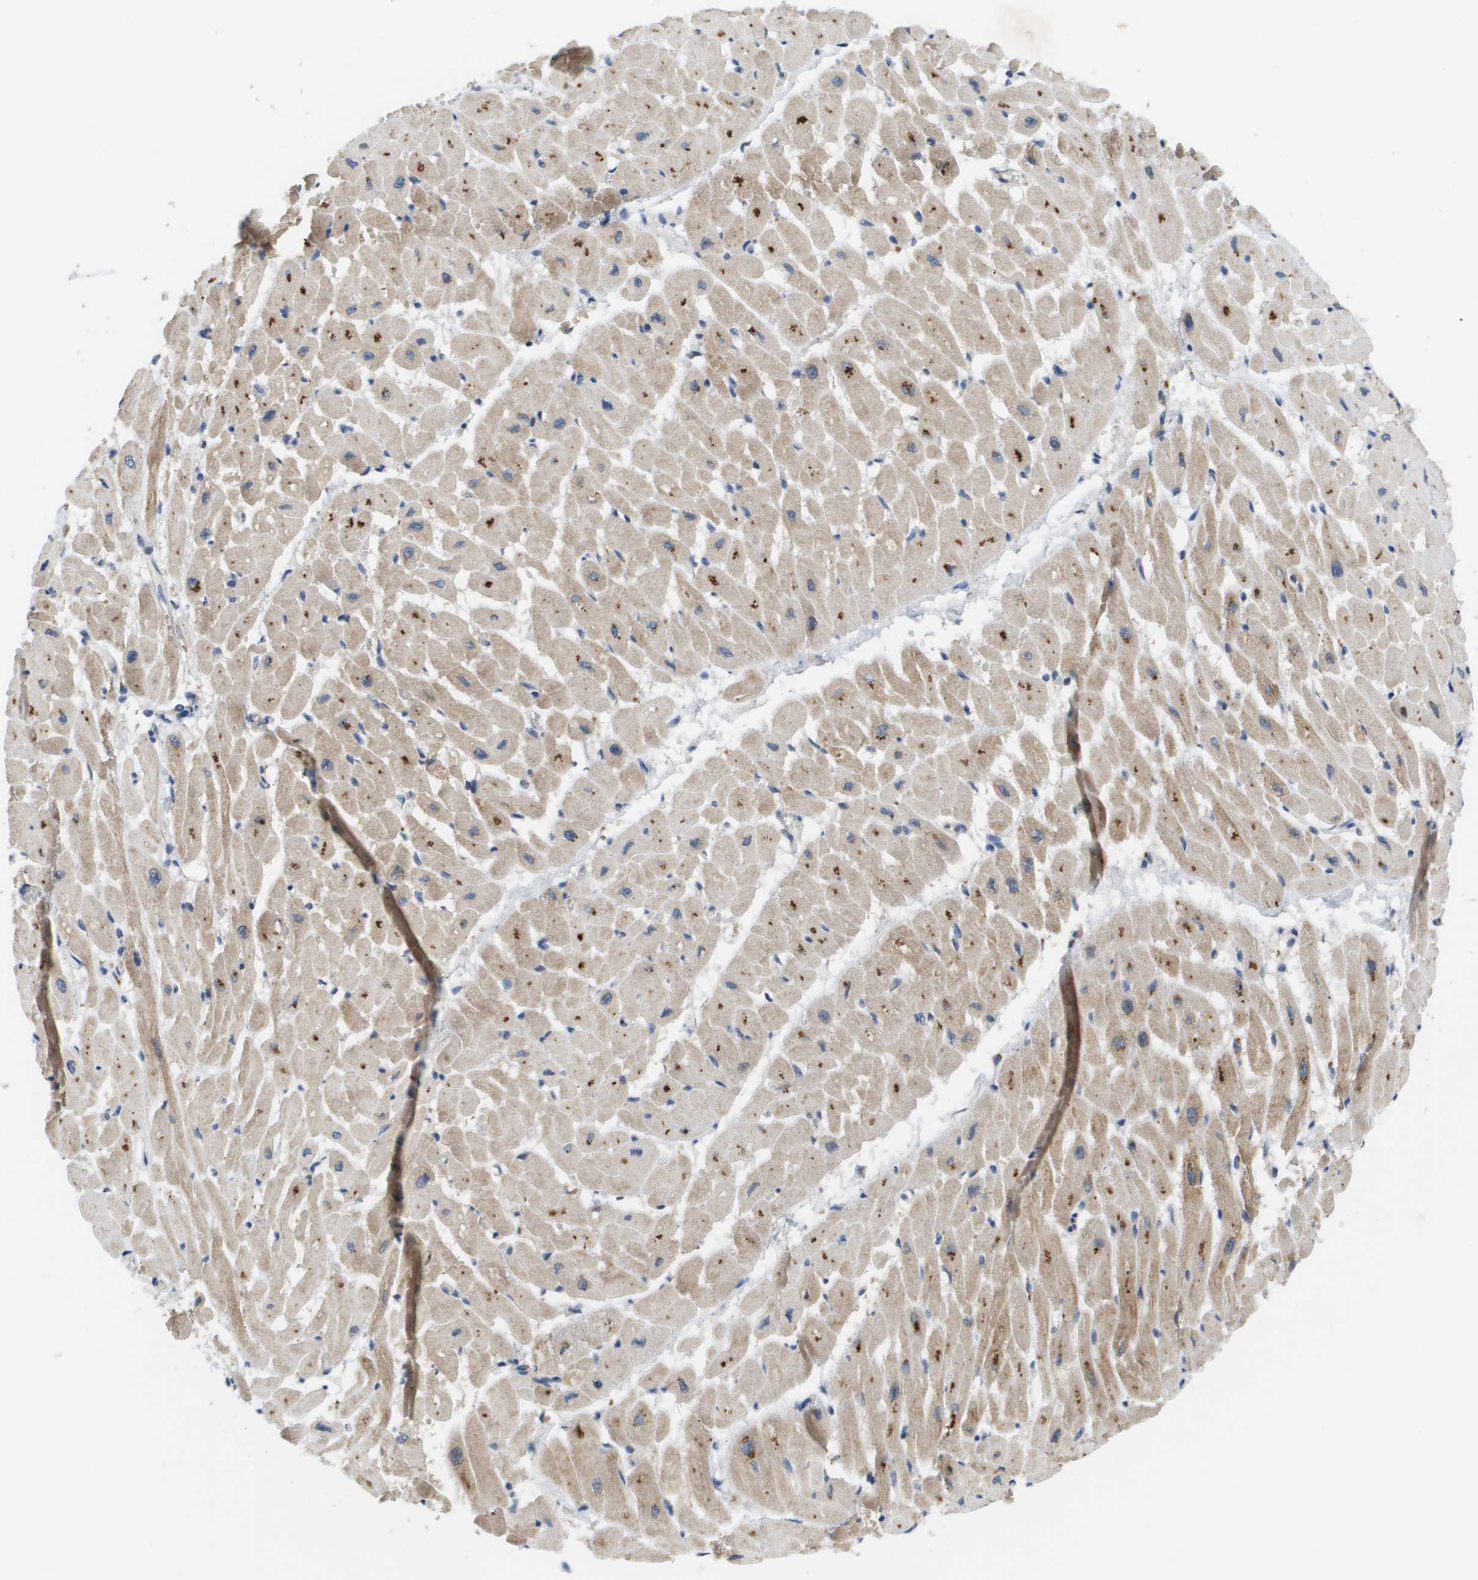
{"staining": {"intensity": "moderate", "quantity": ">75%", "location": "cytoplasmic/membranous"}, "tissue": "heart muscle", "cell_type": "Cardiomyocytes", "image_type": "normal", "snomed": [{"axis": "morphology", "description": "Normal tissue, NOS"}, {"axis": "topography", "description": "Heart"}], "caption": "A histopathology image of human heart muscle stained for a protein displays moderate cytoplasmic/membranous brown staining in cardiomyocytes.", "gene": "SLC25A20", "patient": {"sex": "male", "age": 45}}